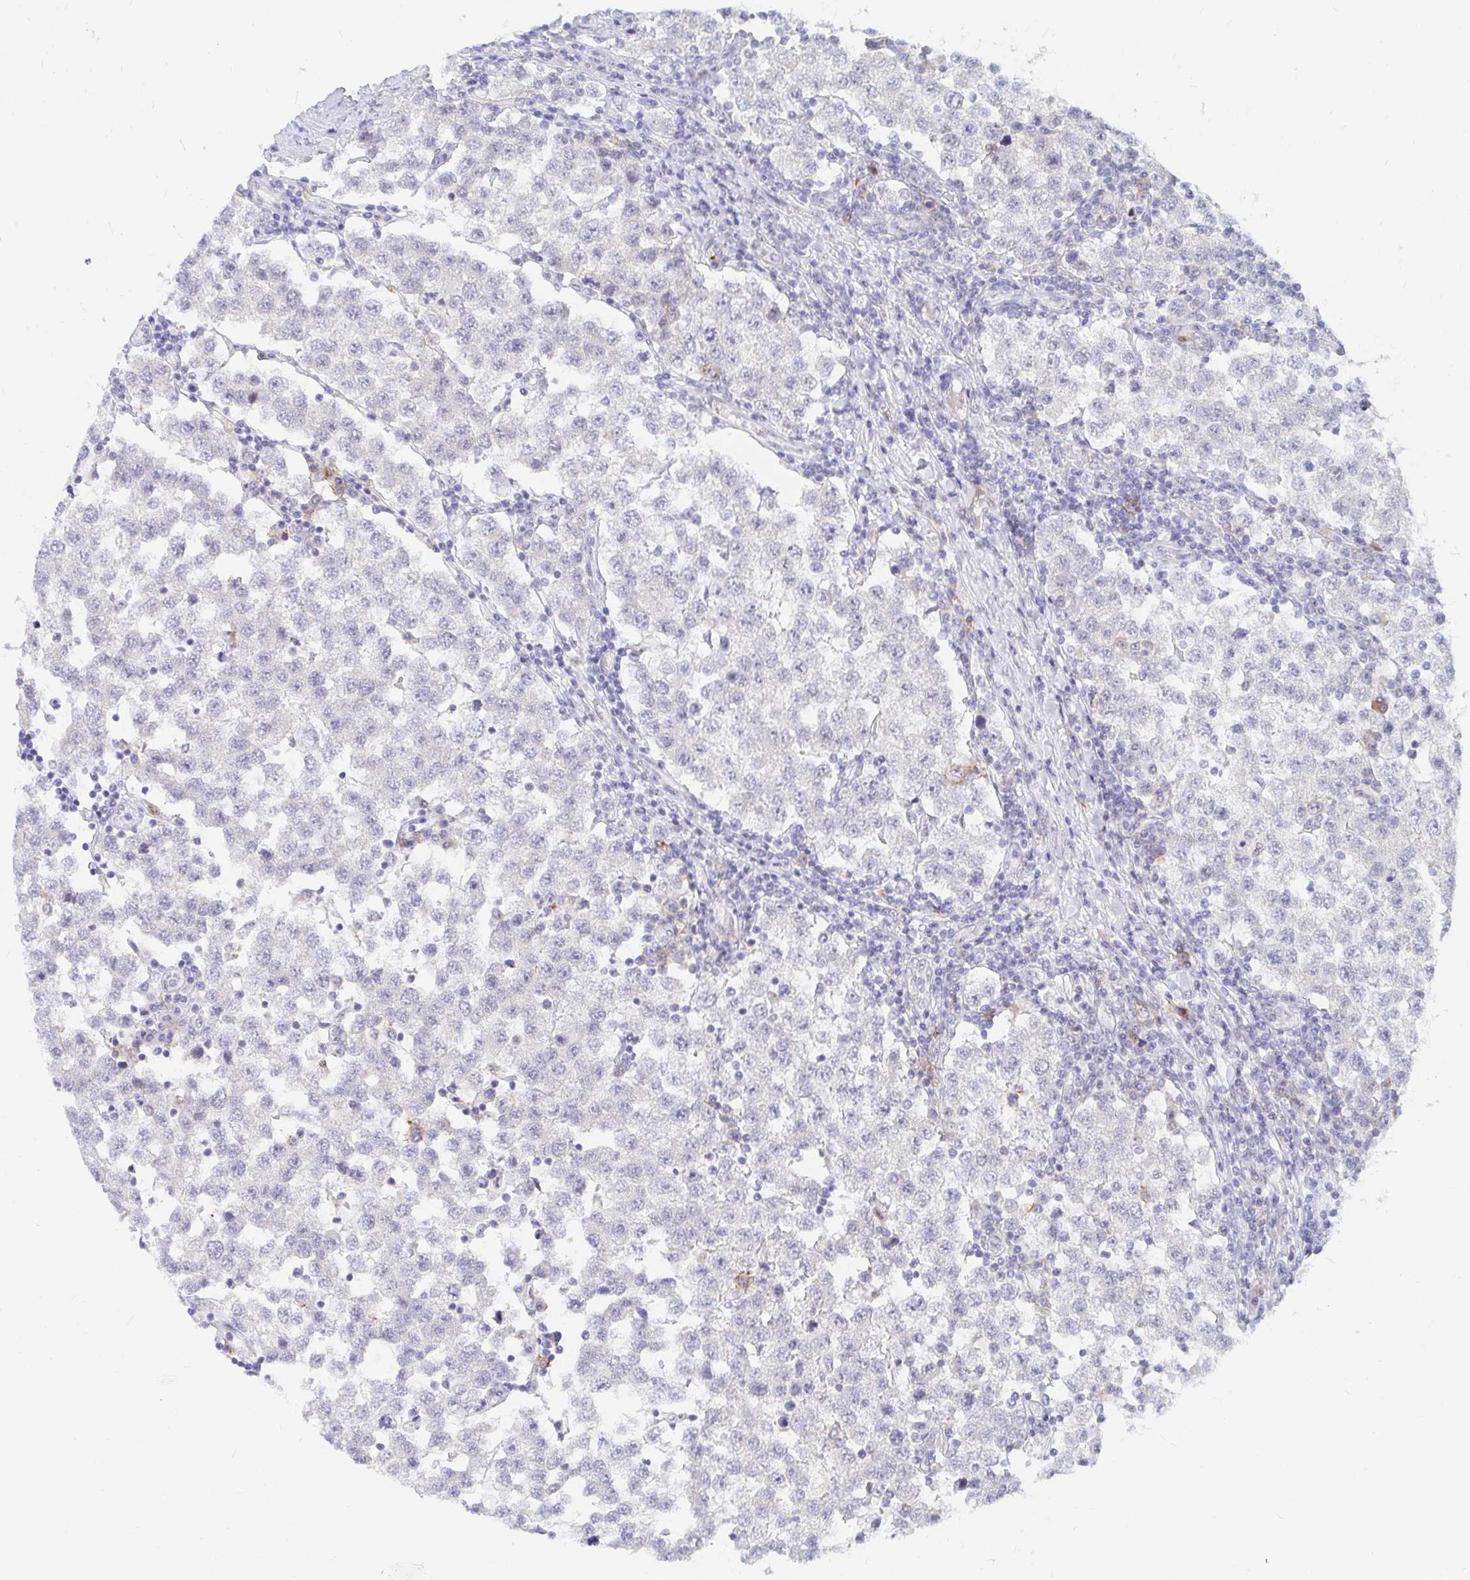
{"staining": {"intensity": "negative", "quantity": "none", "location": "none"}, "tissue": "testis cancer", "cell_type": "Tumor cells", "image_type": "cancer", "snomed": [{"axis": "morphology", "description": "Seminoma, NOS"}, {"axis": "topography", "description": "Testis"}], "caption": "Human testis cancer (seminoma) stained for a protein using immunohistochemistry (IHC) displays no positivity in tumor cells.", "gene": "COL28A1", "patient": {"sex": "male", "age": 34}}